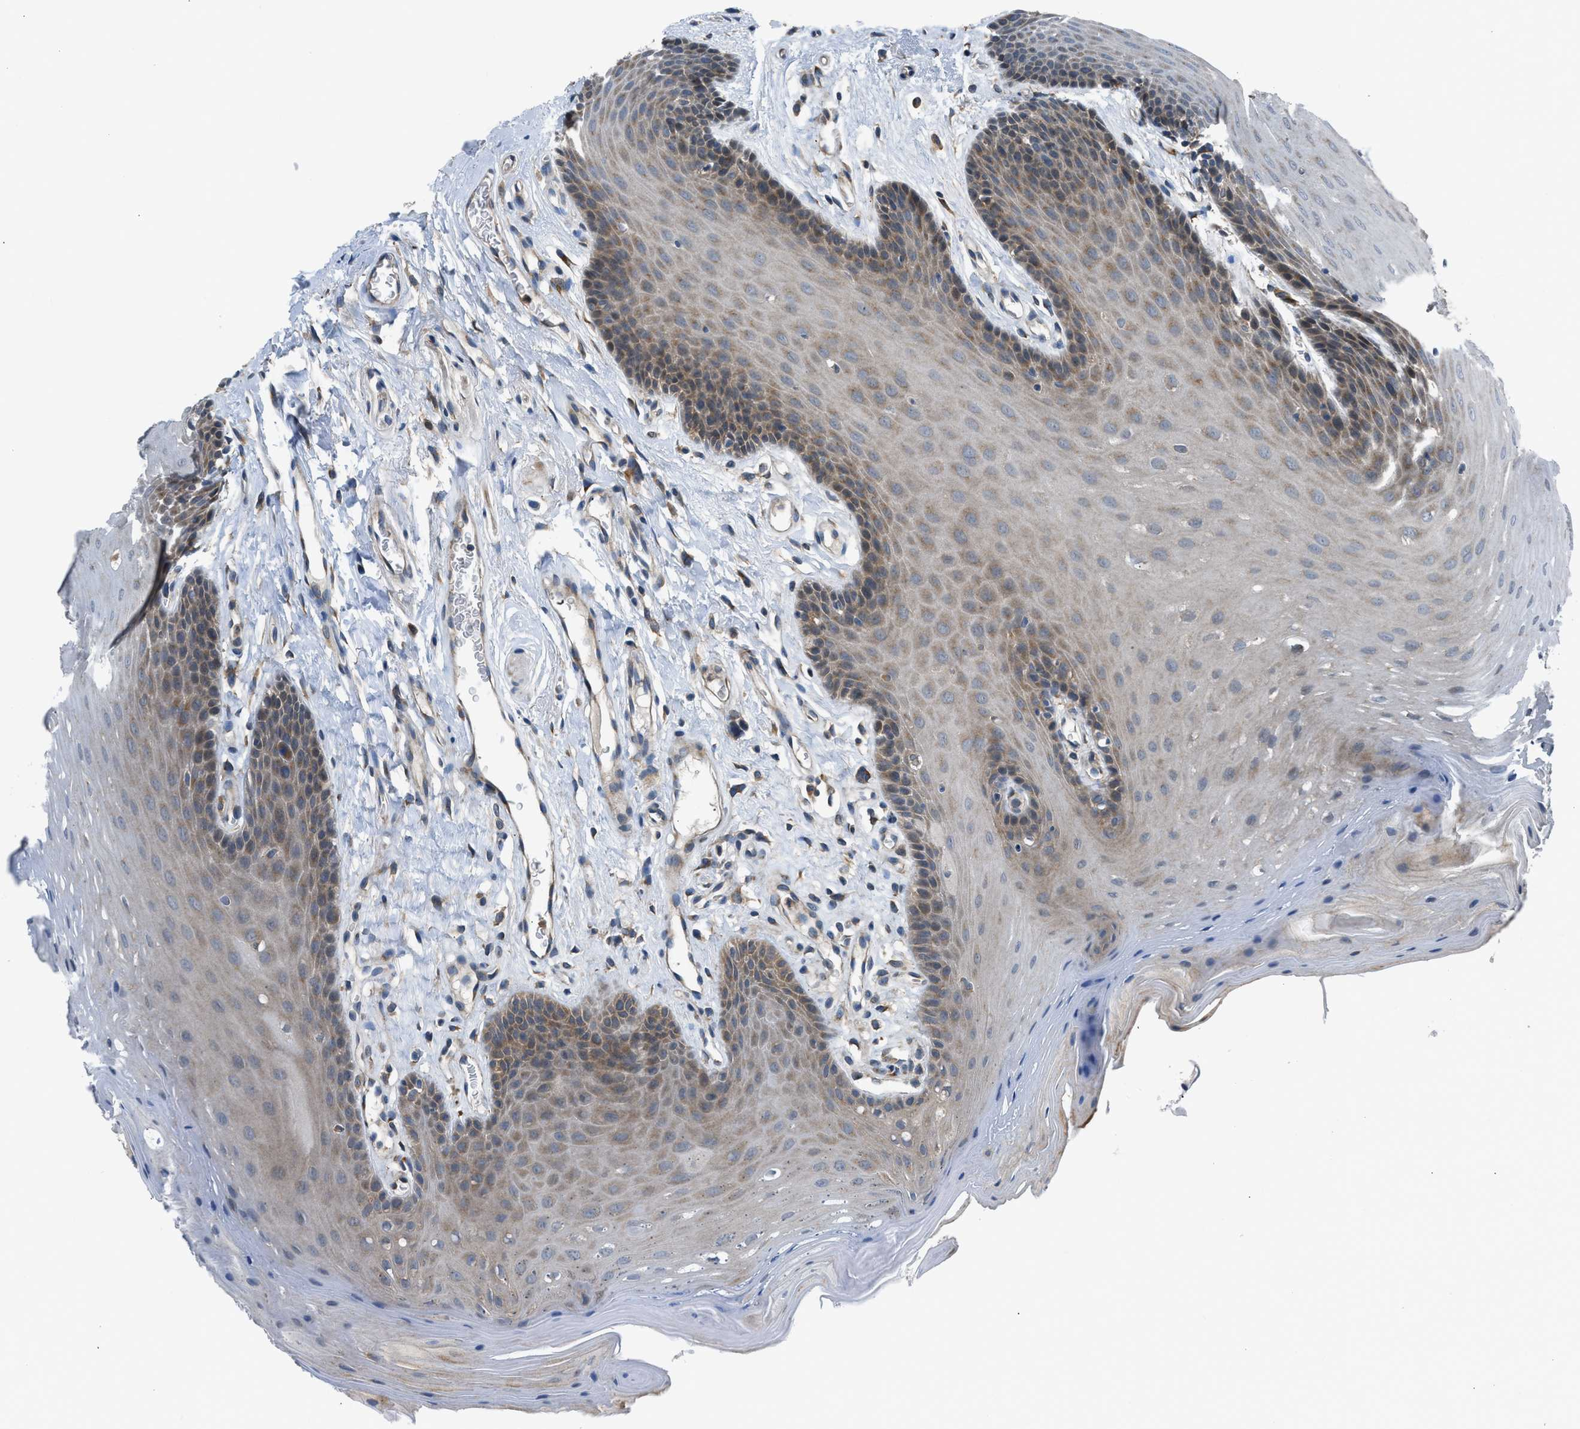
{"staining": {"intensity": "weak", "quantity": ">75%", "location": "cytoplasmic/membranous"}, "tissue": "oral mucosa", "cell_type": "Squamous epithelial cells", "image_type": "normal", "snomed": [{"axis": "morphology", "description": "Normal tissue, NOS"}, {"axis": "morphology", "description": "Squamous cell carcinoma, NOS"}, {"axis": "topography", "description": "Oral tissue"}, {"axis": "topography", "description": "Head-Neck"}], "caption": "Protein analysis of normal oral mucosa demonstrates weak cytoplasmic/membranous expression in about >75% of squamous epithelial cells.", "gene": "EDARADD", "patient": {"sex": "male", "age": 71}}